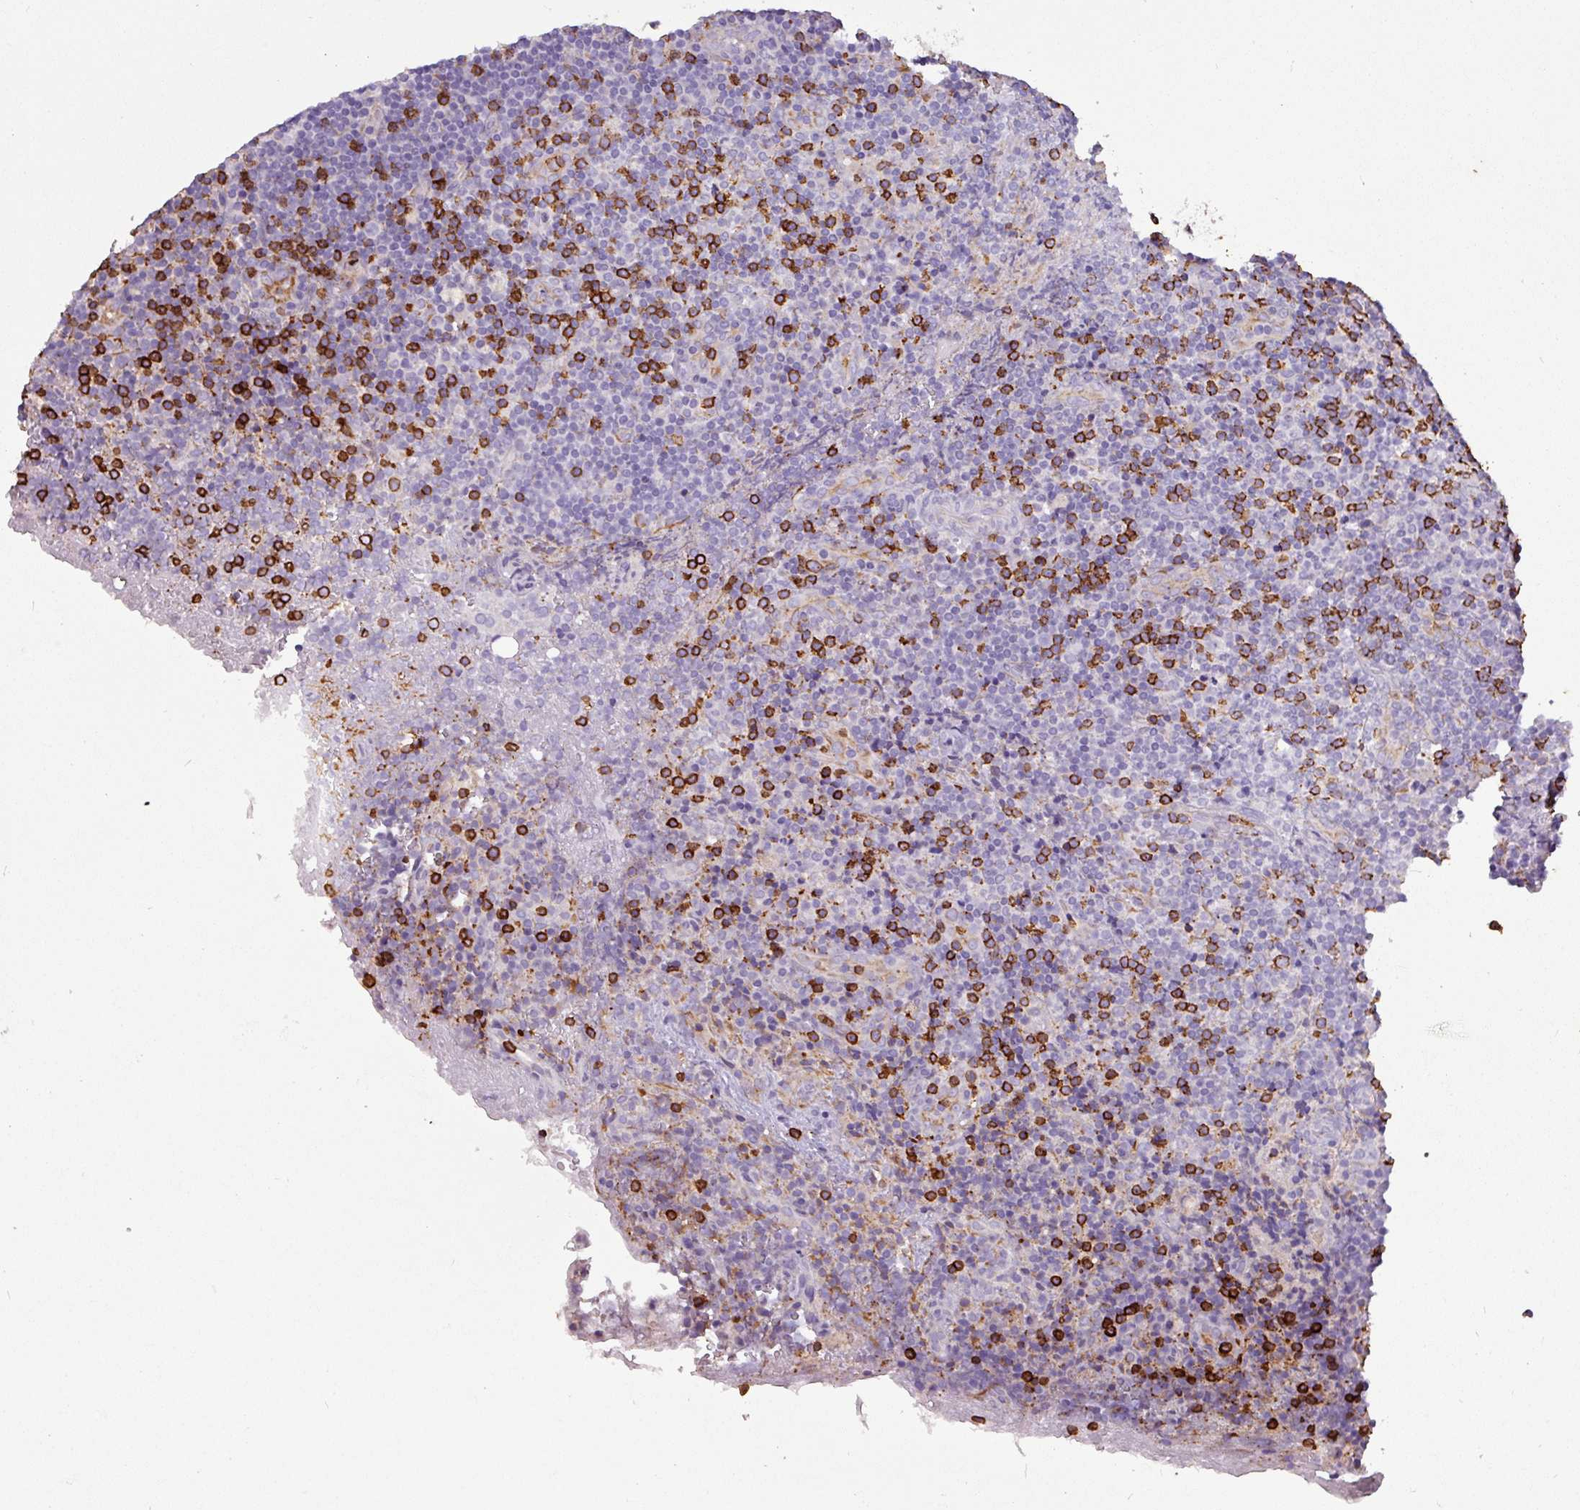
{"staining": {"intensity": "negative", "quantity": "none", "location": "none"}, "tissue": "lymph node", "cell_type": "Germinal center cells", "image_type": "normal", "snomed": [{"axis": "morphology", "description": "Normal tissue, NOS"}, {"axis": "topography", "description": "Lymph node"}], "caption": "The immunohistochemistry photomicrograph has no significant expression in germinal center cells of lymph node. (Brightfield microscopy of DAB IHC at high magnification).", "gene": "CD8A", "patient": {"sex": "male", "age": 58}}